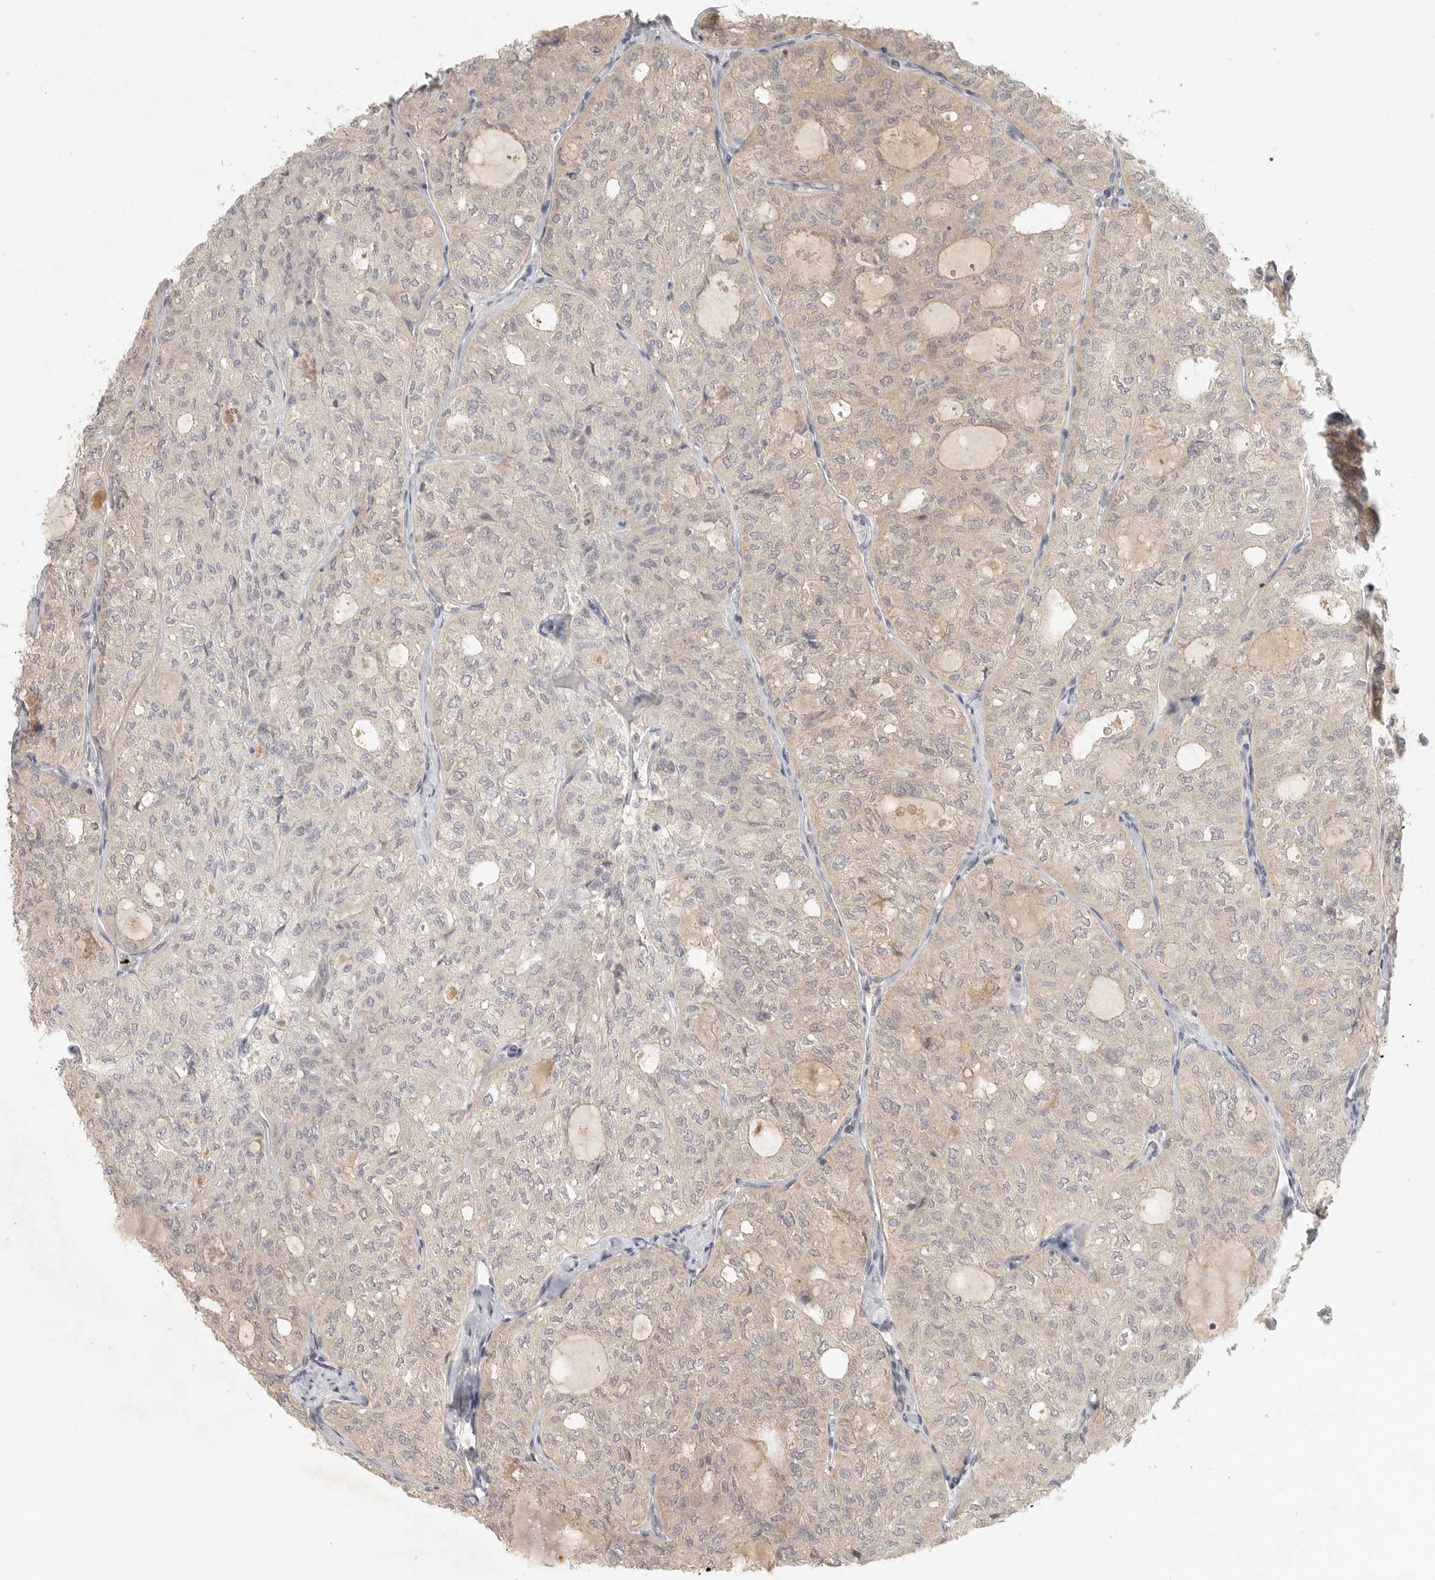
{"staining": {"intensity": "weak", "quantity": "25%-75%", "location": "cytoplasmic/membranous"}, "tissue": "thyroid cancer", "cell_type": "Tumor cells", "image_type": "cancer", "snomed": [{"axis": "morphology", "description": "Follicular adenoma carcinoma, NOS"}, {"axis": "topography", "description": "Thyroid gland"}], "caption": "IHC micrograph of human thyroid follicular adenoma carcinoma stained for a protein (brown), which shows low levels of weak cytoplasmic/membranous positivity in approximately 25%-75% of tumor cells.", "gene": "HDAC6", "patient": {"sex": "male", "age": 75}}